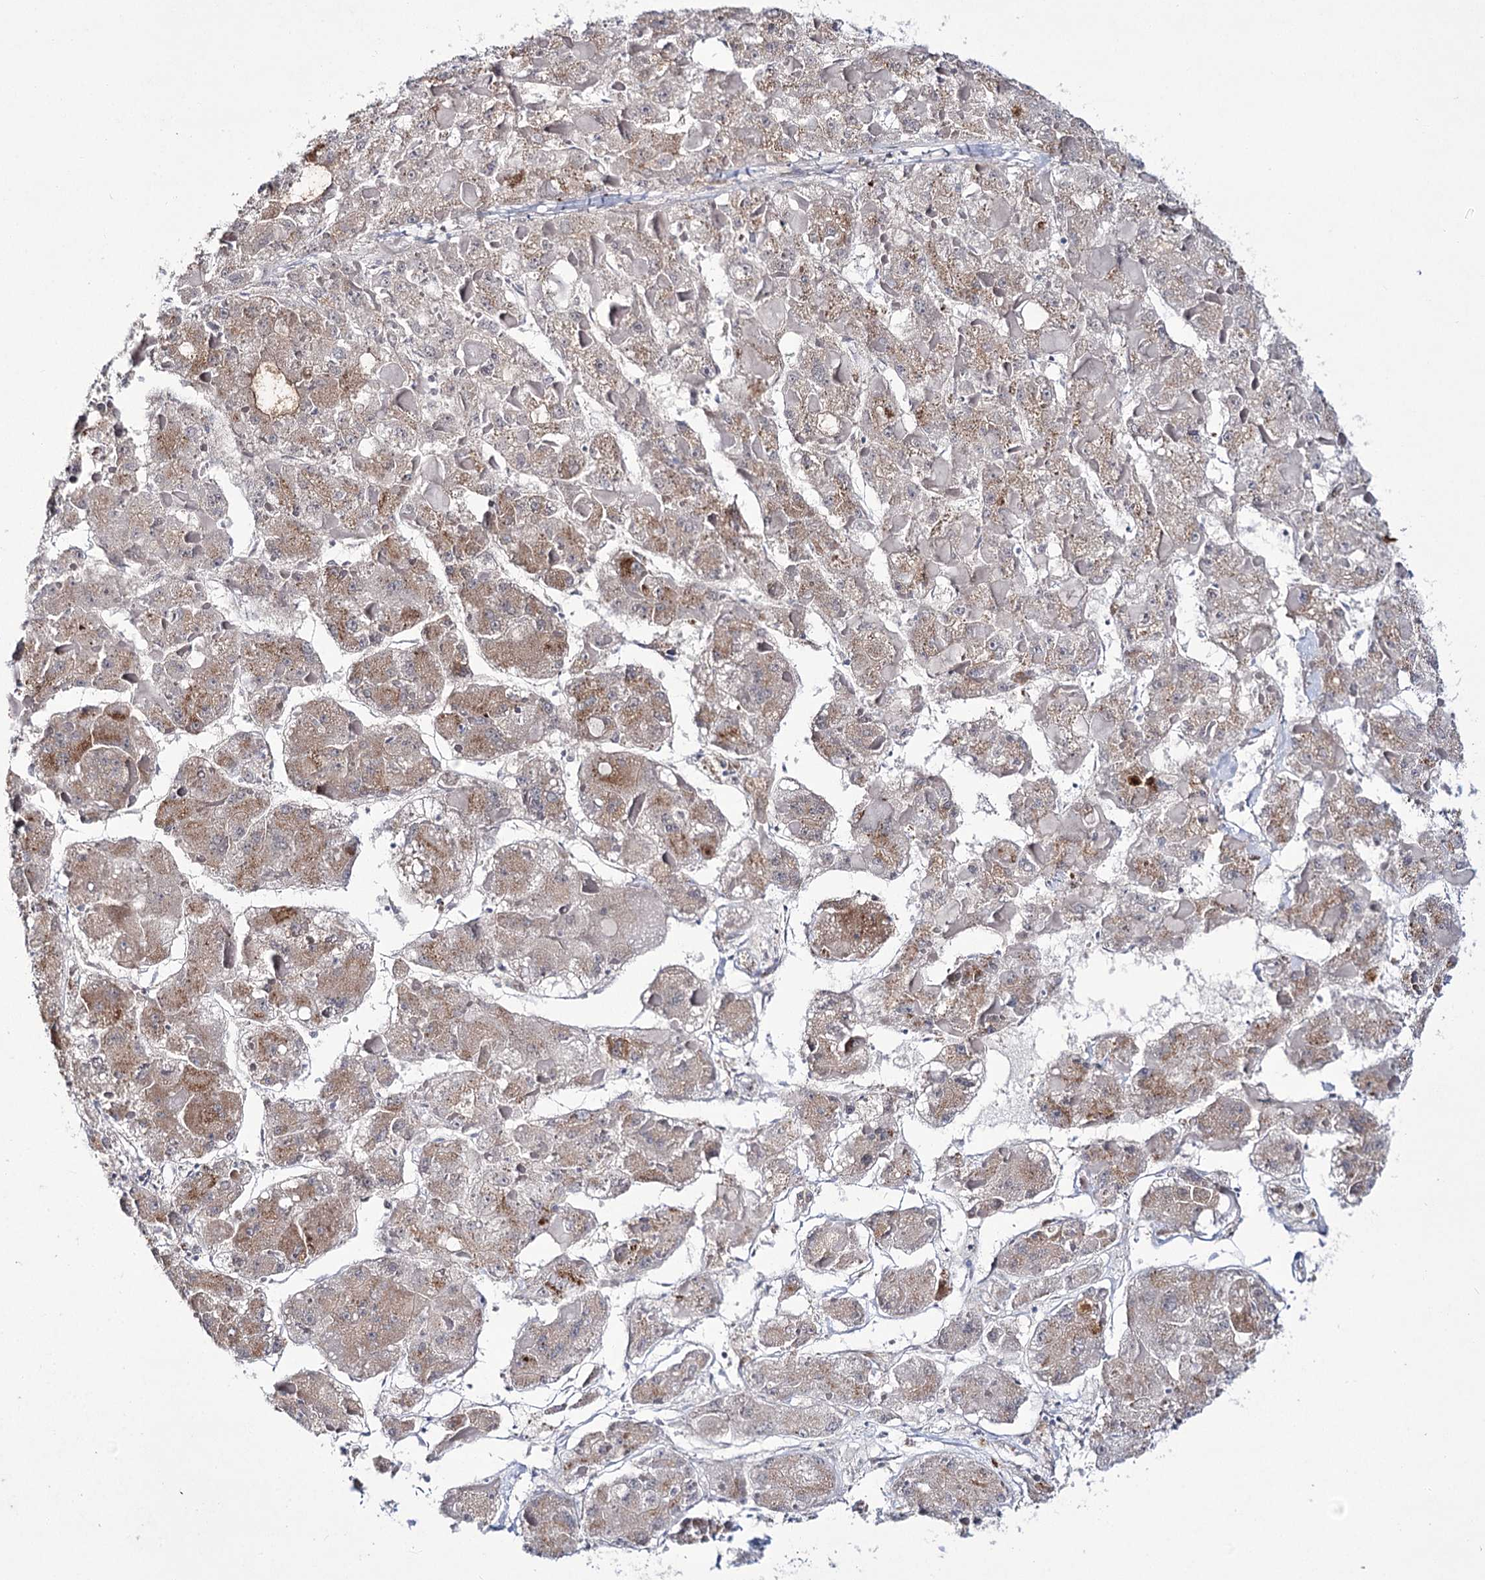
{"staining": {"intensity": "weak", "quantity": "25%-75%", "location": "cytoplasmic/membranous"}, "tissue": "liver cancer", "cell_type": "Tumor cells", "image_type": "cancer", "snomed": [{"axis": "morphology", "description": "Carcinoma, Hepatocellular, NOS"}, {"axis": "topography", "description": "Liver"}], "caption": "Tumor cells show low levels of weak cytoplasmic/membranous expression in about 25%-75% of cells in human hepatocellular carcinoma (liver).", "gene": "VWA2", "patient": {"sex": "female", "age": 73}}